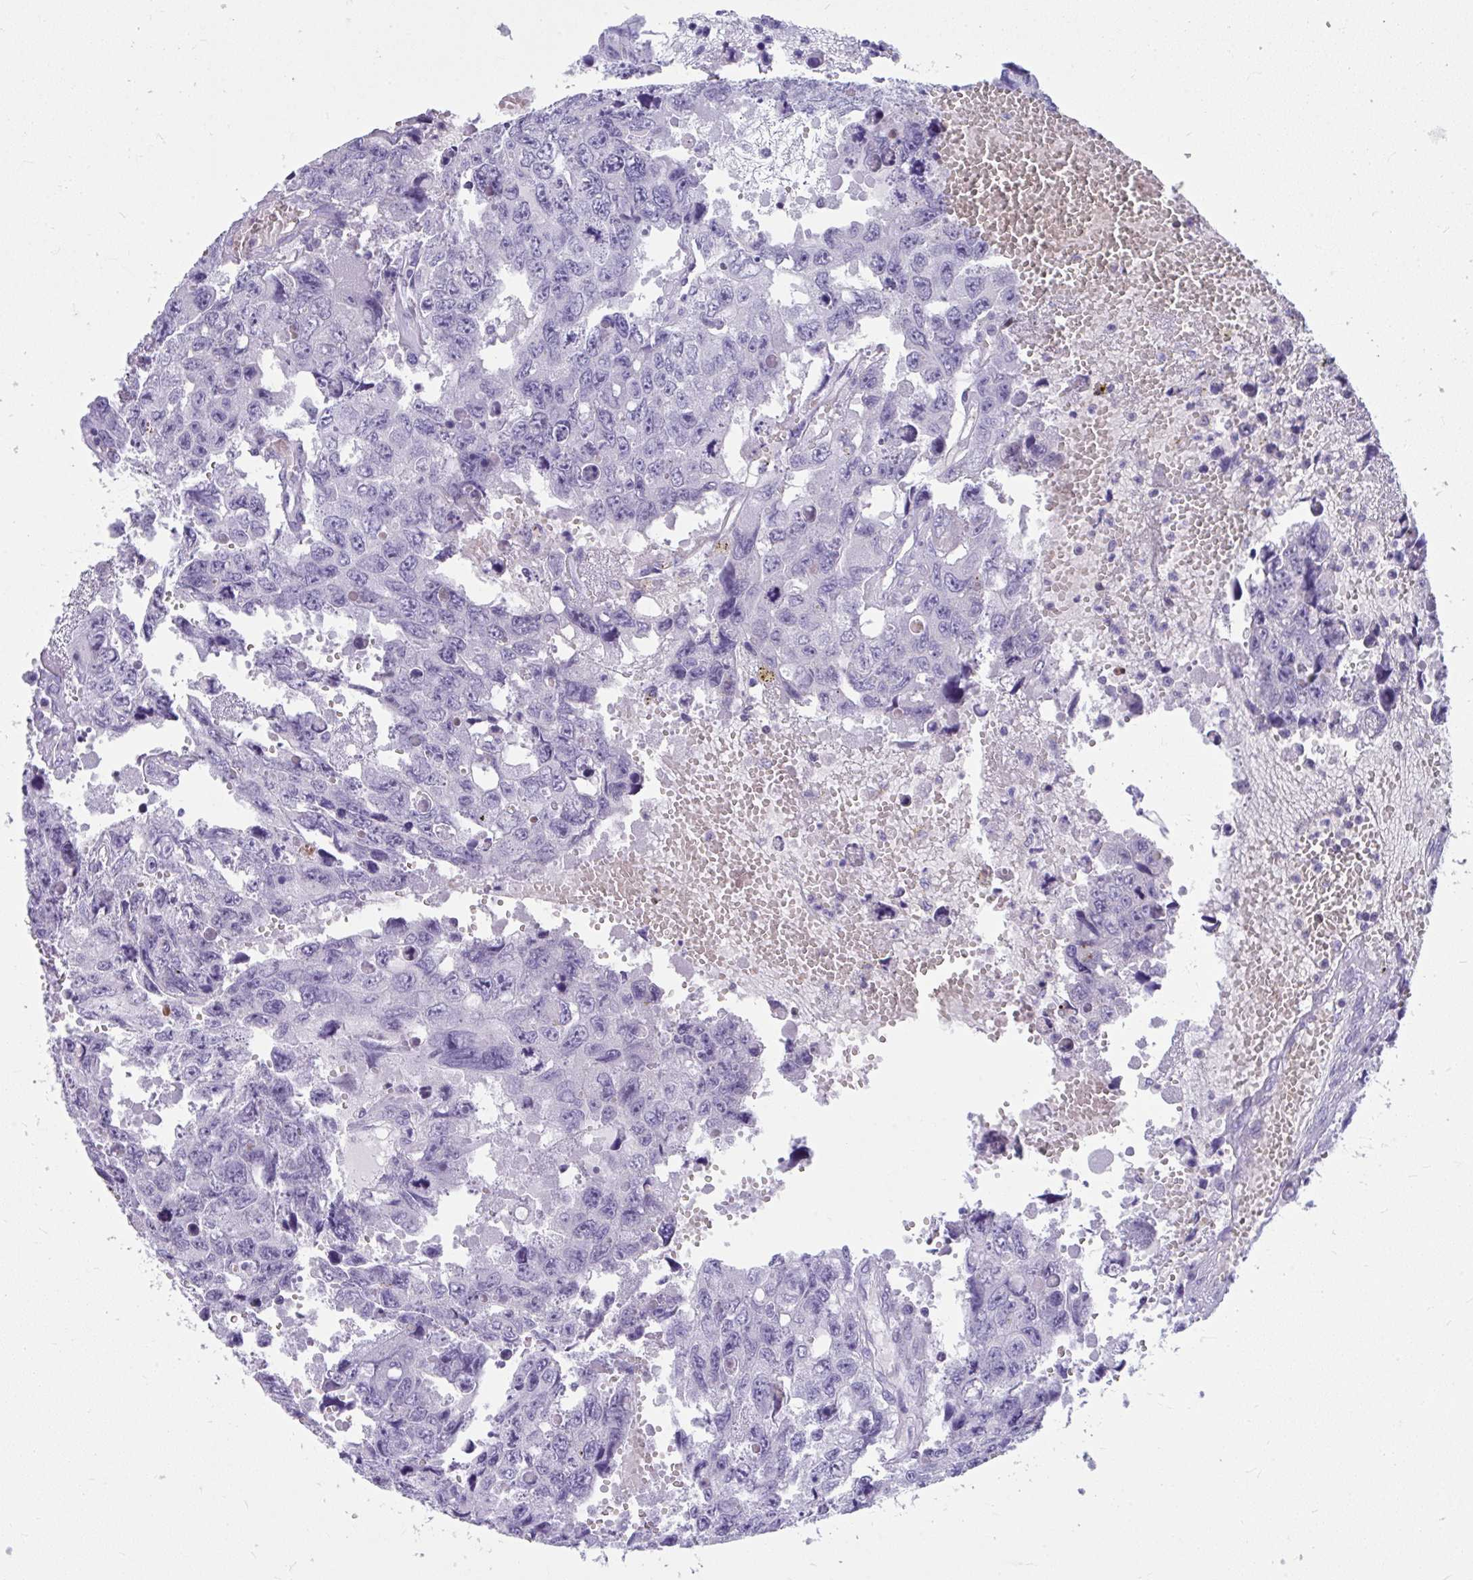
{"staining": {"intensity": "negative", "quantity": "none", "location": "none"}, "tissue": "testis cancer", "cell_type": "Tumor cells", "image_type": "cancer", "snomed": [{"axis": "morphology", "description": "Seminoma, NOS"}, {"axis": "topography", "description": "Testis"}], "caption": "Immunohistochemistry of human seminoma (testis) reveals no staining in tumor cells.", "gene": "ISL1", "patient": {"sex": "male", "age": 26}}